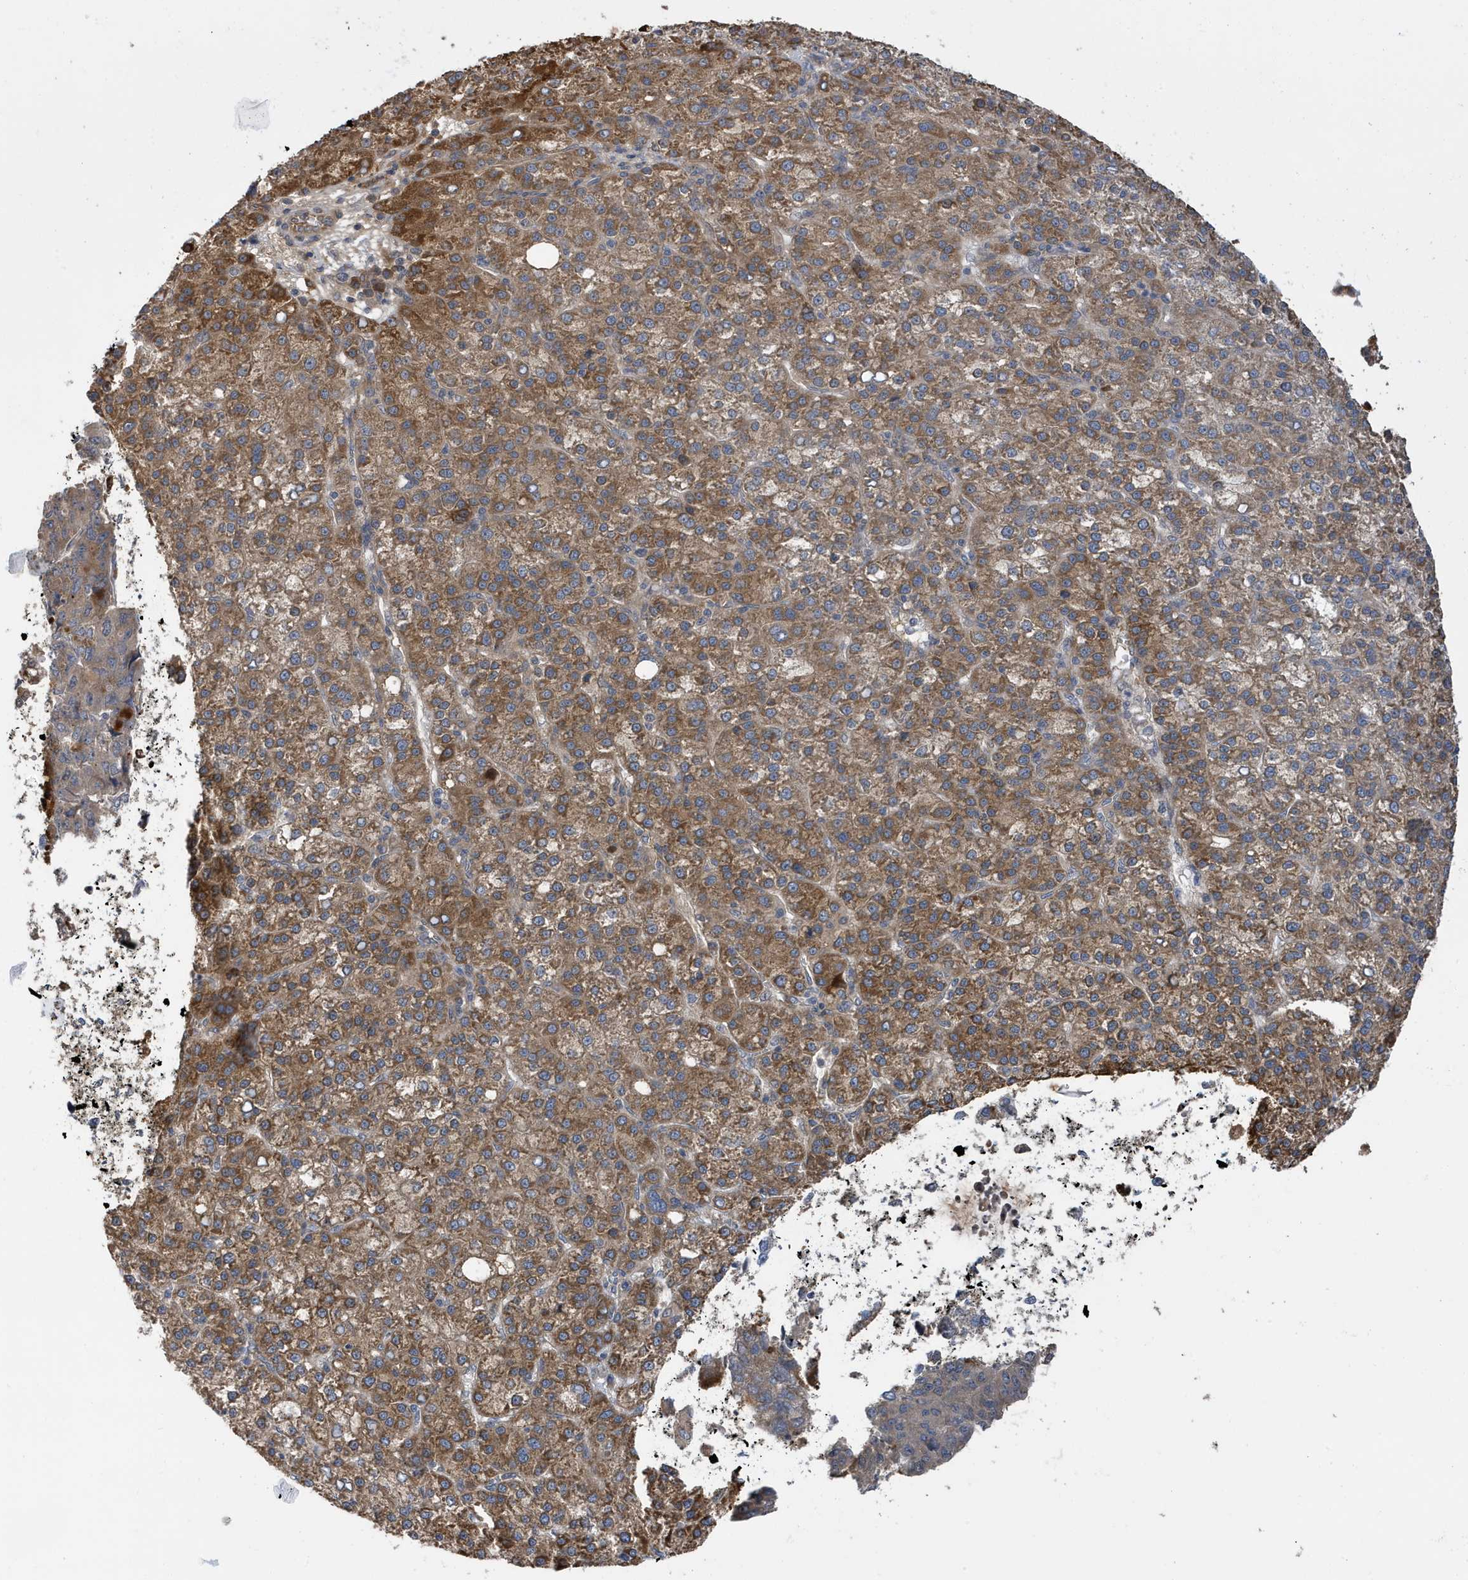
{"staining": {"intensity": "moderate", "quantity": ">75%", "location": "cytoplasmic/membranous"}, "tissue": "liver cancer", "cell_type": "Tumor cells", "image_type": "cancer", "snomed": [{"axis": "morphology", "description": "Carcinoma, Hepatocellular, NOS"}, {"axis": "topography", "description": "Liver"}], "caption": "A histopathology image of liver cancer stained for a protein shows moderate cytoplasmic/membranous brown staining in tumor cells.", "gene": "LAPTM4A", "patient": {"sex": "female", "age": 58}}